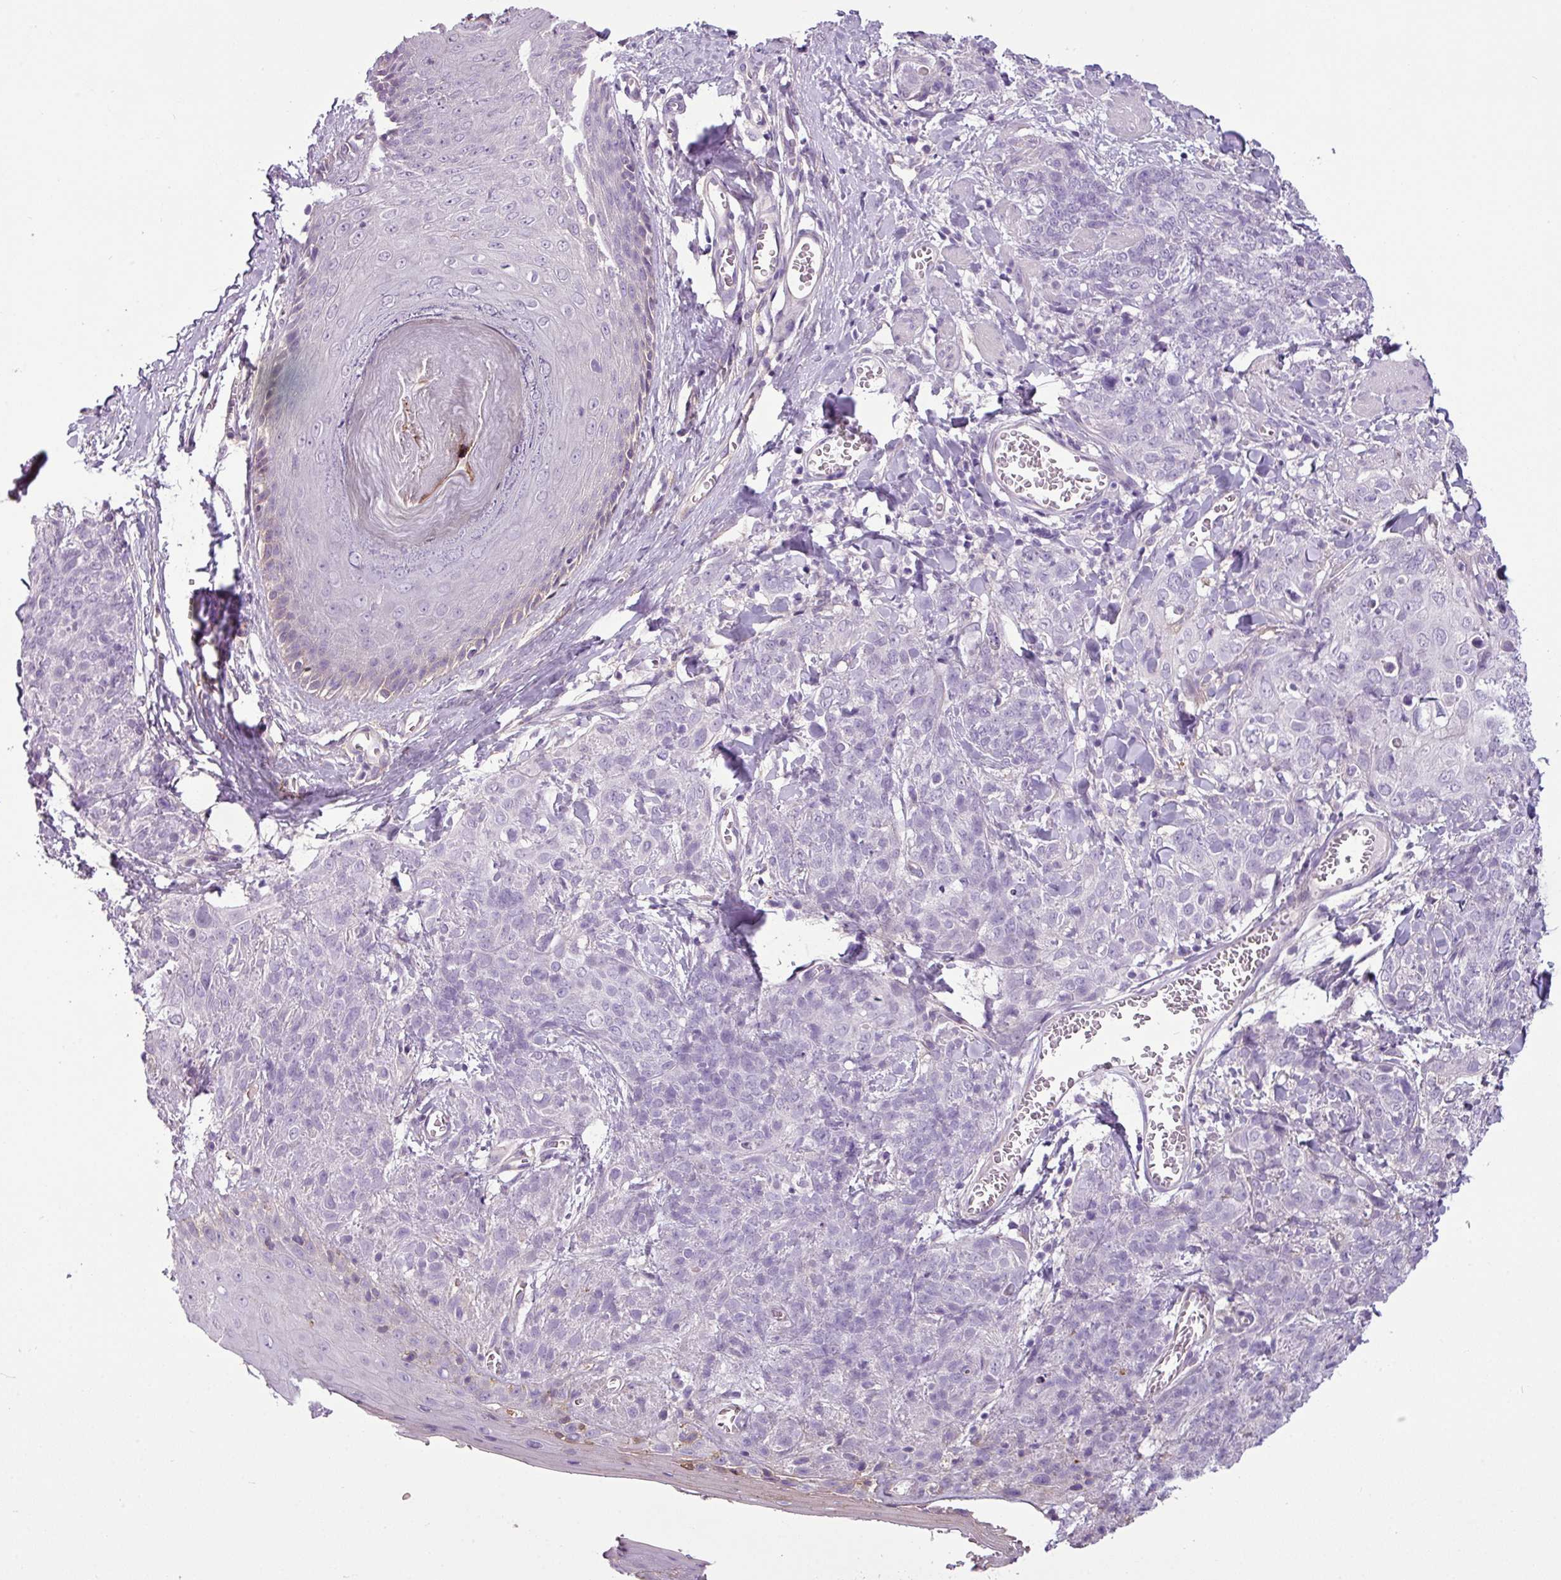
{"staining": {"intensity": "negative", "quantity": "none", "location": "none"}, "tissue": "skin cancer", "cell_type": "Tumor cells", "image_type": "cancer", "snomed": [{"axis": "morphology", "description": "Squamous cell carcinoma, NOS"}, {"axis": "topography", "description": "Skin"}, {"axis": "topography", "description": "Vulva"}], "caption": "IHC histopathology image of squamous cell carcinoma (skin) stained for a protein (brown), which shows no staining in tumor cells.", "gene": "TMEM178B", "patient": {"sex": "female", "age": 85}}